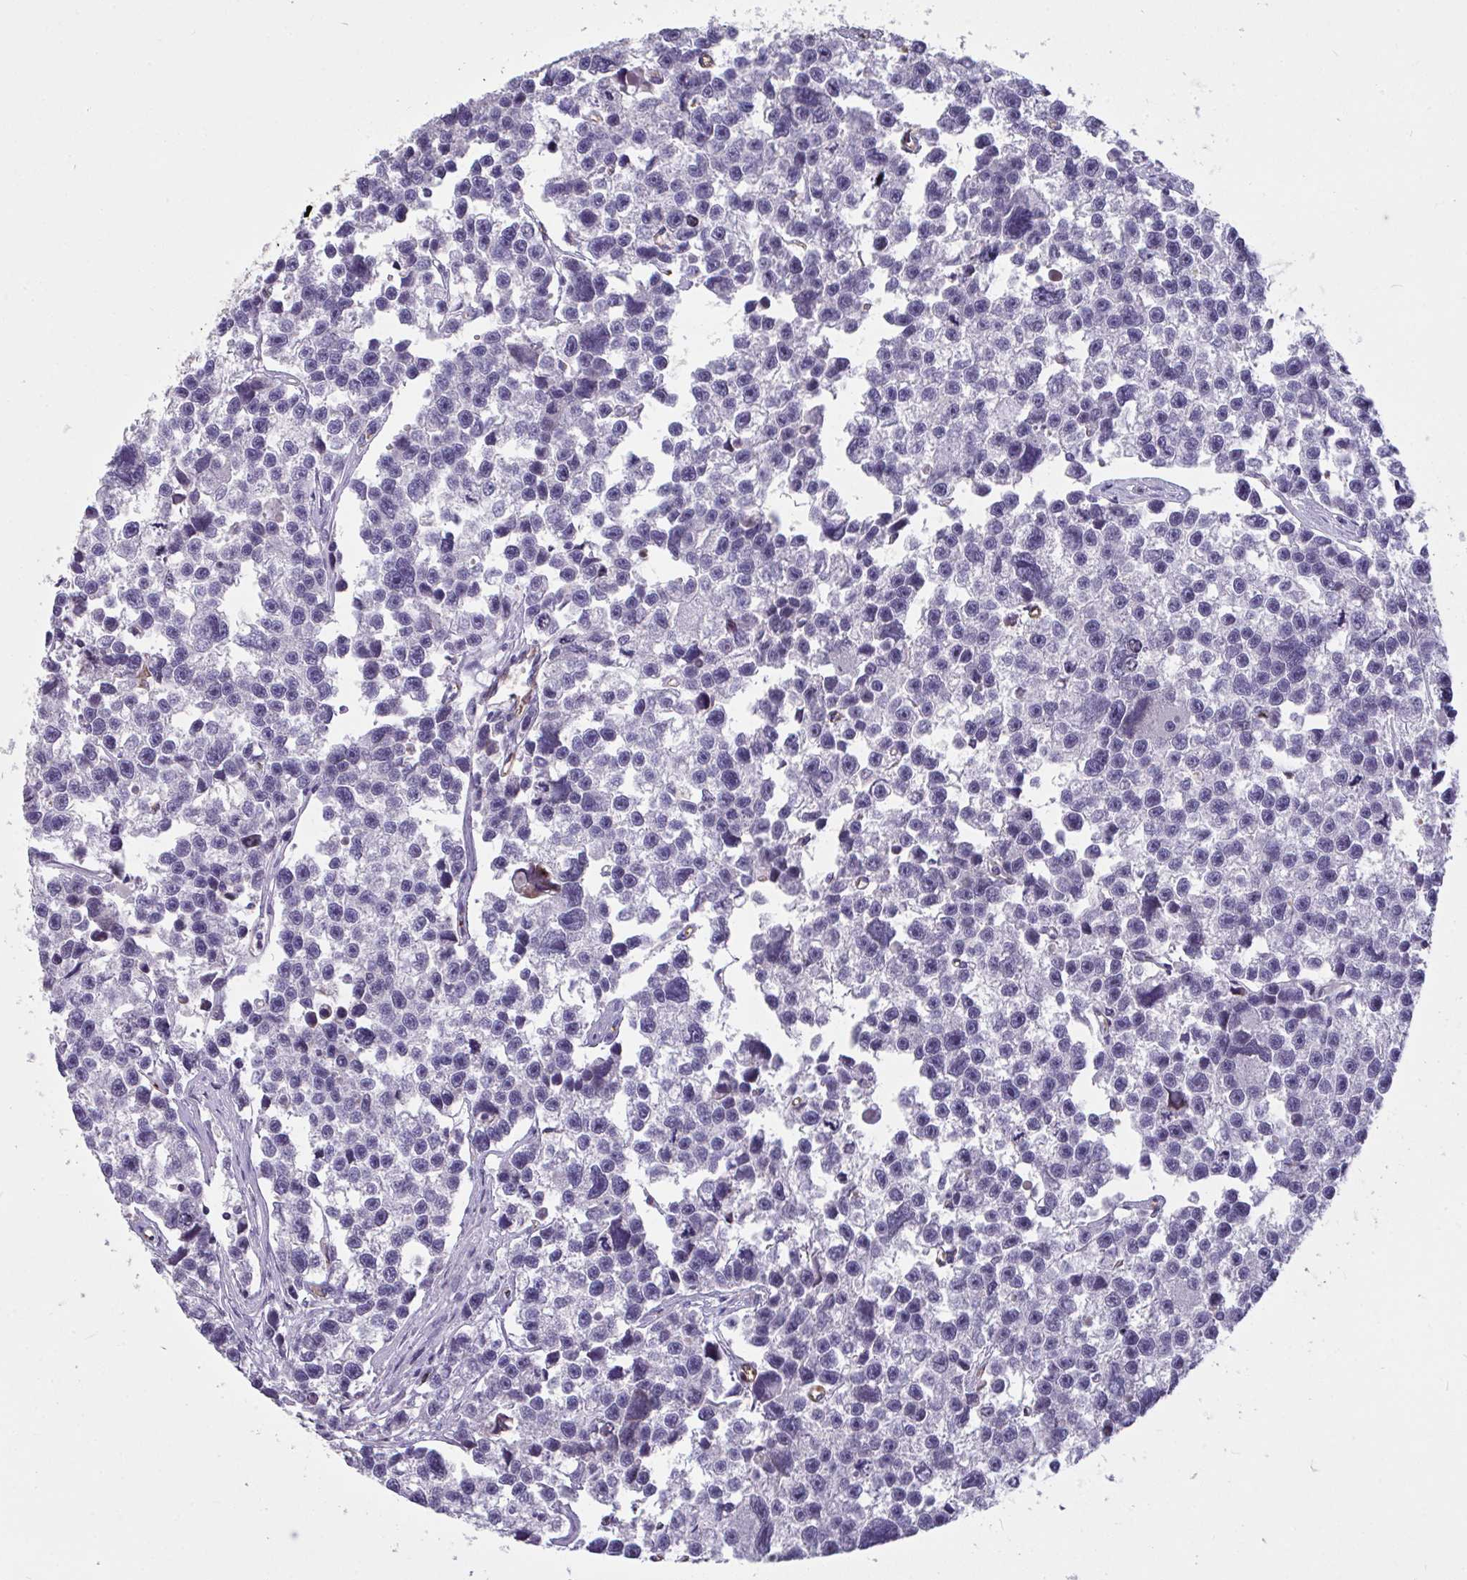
{"staining": {"intensity": "negative", "quantity": "none", "location": "none"}, "tissue": "testis cancer", "cell_type": "Tumor cells", "image_type": "cancer", "snomed": [{"axis": "morphology", "description": "Seminoma, NOS"}, {"axis": "topography", "description": "Testis"}], "caption": "Immunohistochemistry (IHC) histopathology image of seminoma (testis) stained for a protein (brown), which shows no staining in tumor cells. (Brightfield microscopy of DAB immunohistochemistry (IHC) at high magnification).", "gene": "SEMA6B", "patient": {"sex": "male", "age": 26}}